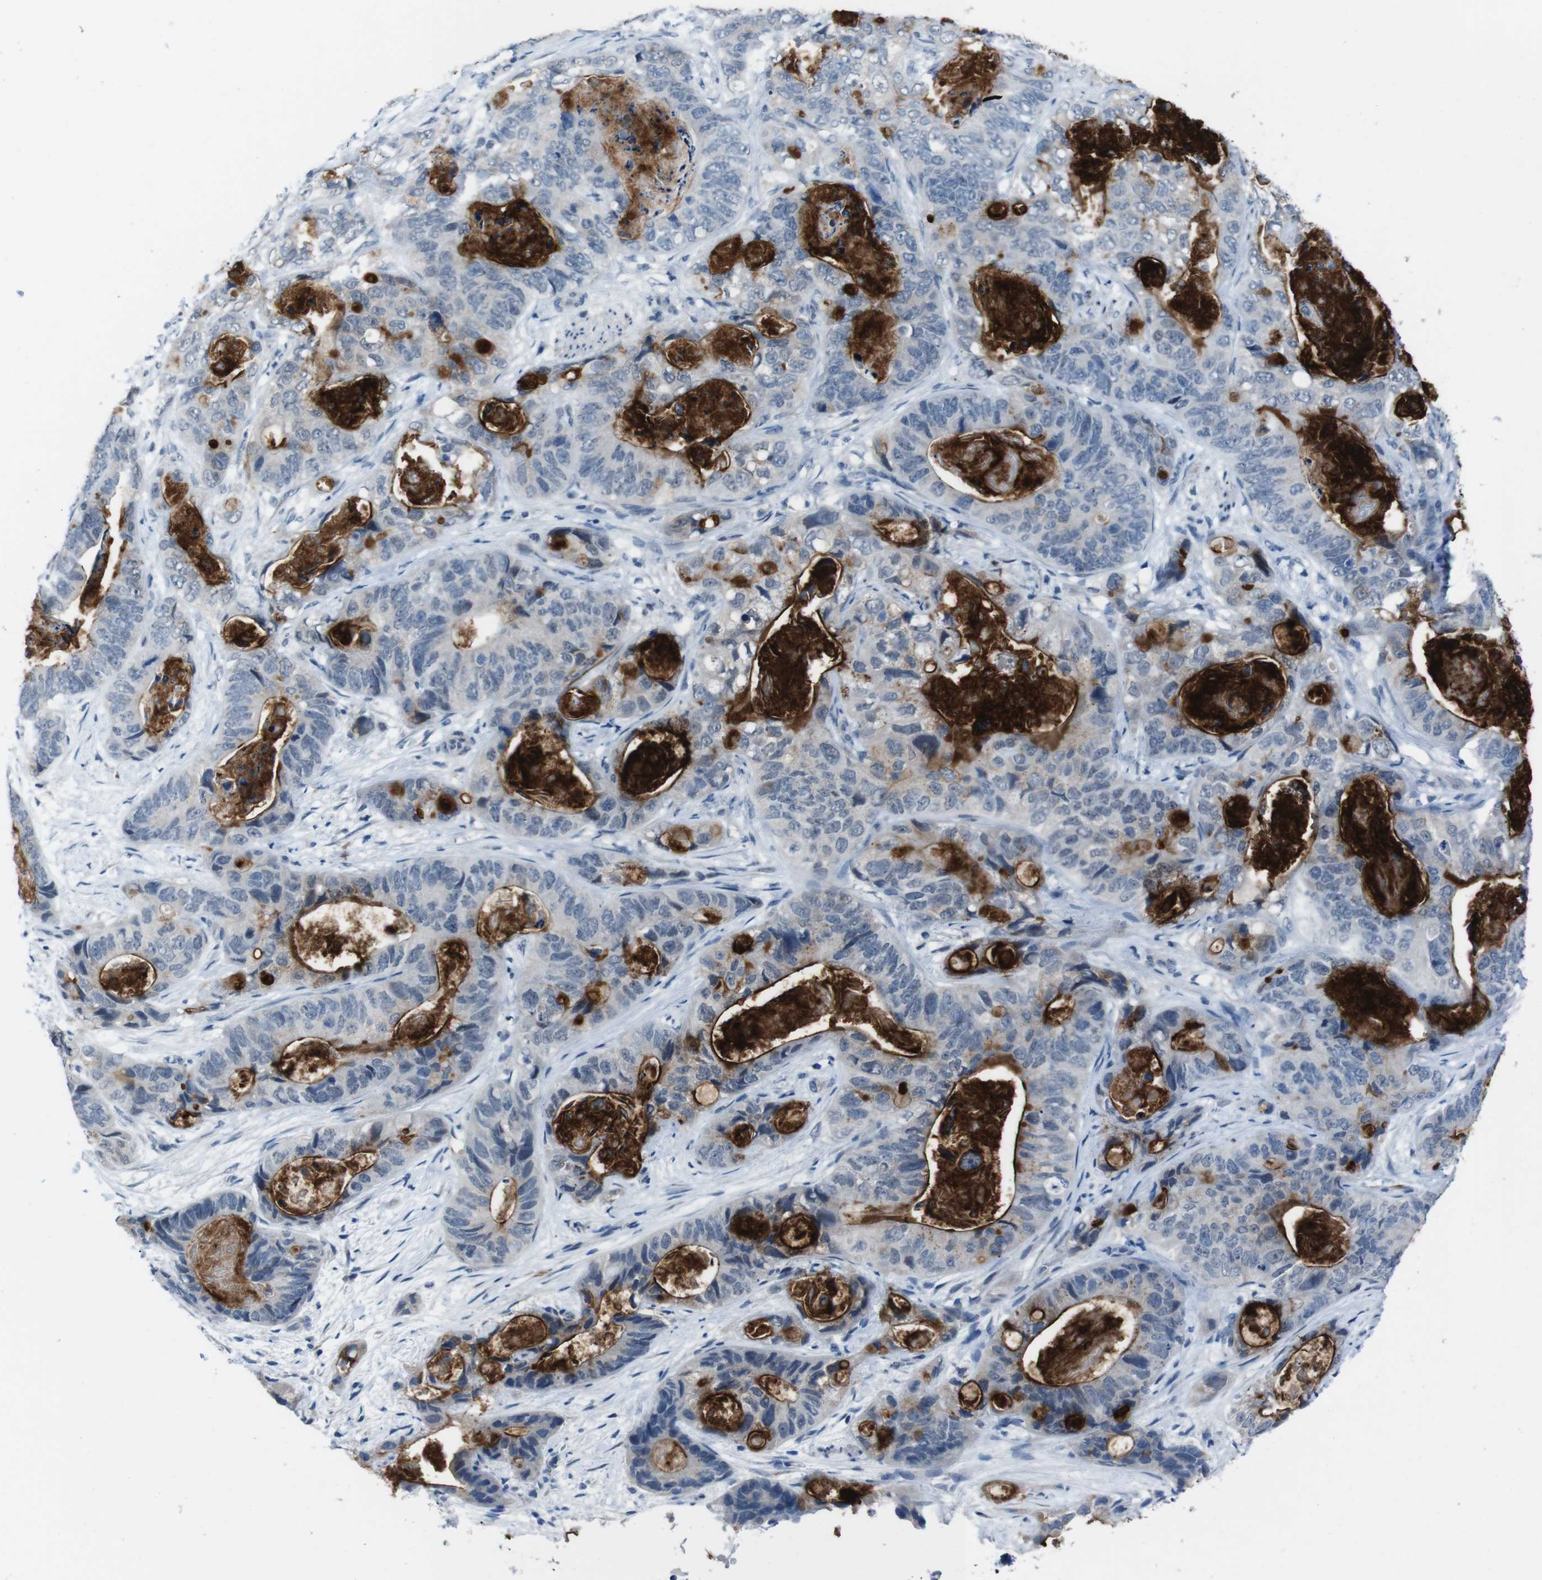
{"staining": {"intensity": "strong", "quantity": "25%-75%", "location": "cytoplasmic/membranous"}, "tissue": "stomach cancer", "cell_type": "Tumor cells", "image_type": "cancer", "snomed": [{"axis": "morphology", "description": "Adenocarcinoma, NOS"}, {"axis": "topography", "description": "Stomach"}], "caption": "Strong cytoplasmic/membranous expression is identified in about 25%-75% of tumor cells in adenocarcinoma (stomach). Ihc stains the protein in brown and the nuclei are stained blue.", "gene": "CDHR2", "patient": {"sex": "female", "age": 89}}